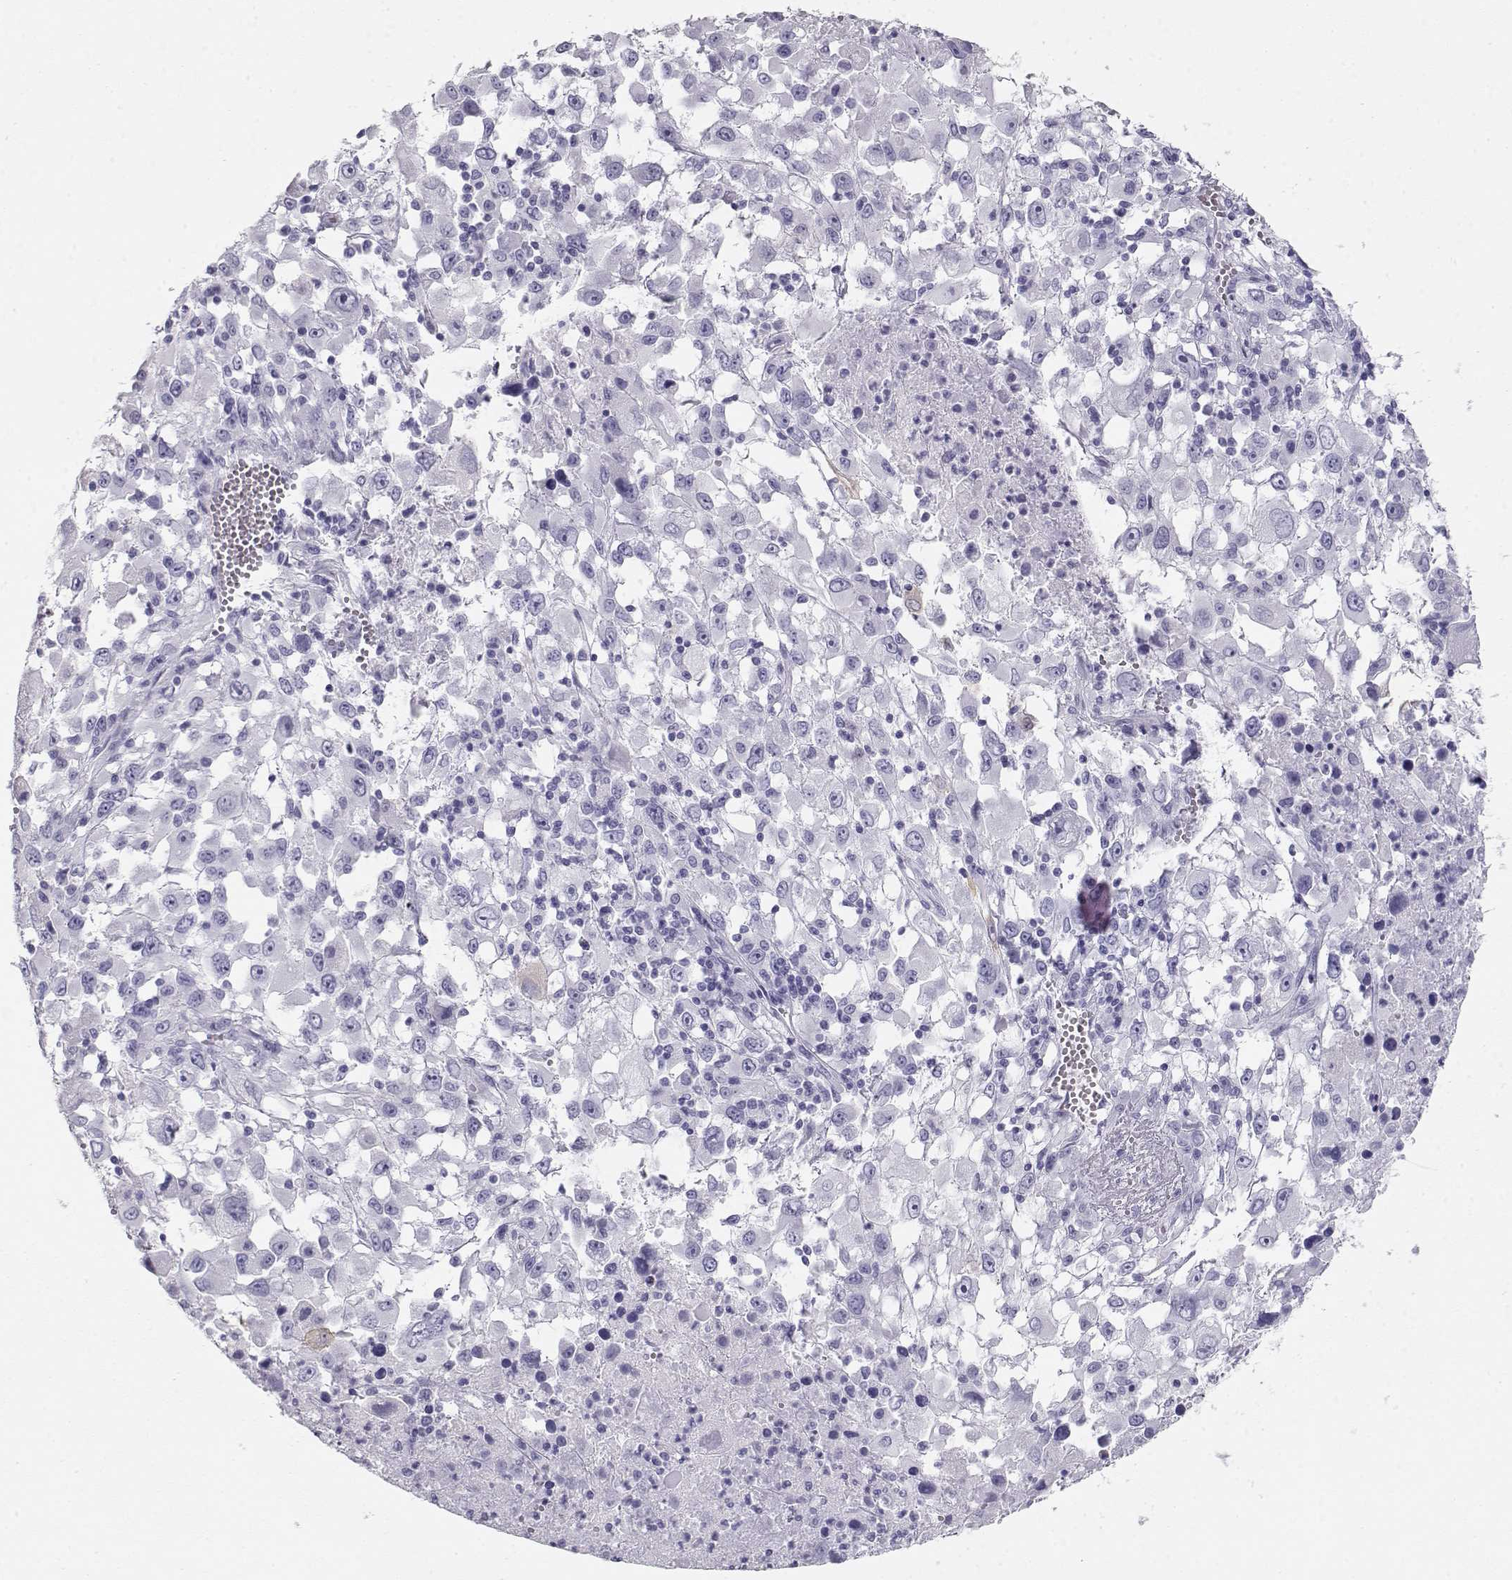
{"staining": {"intensity": "negative", "quantity": "none", "location": "none"}, "tissue": "melanoma", "cell_type": "Tumor cells", "image_type": "cancer", "snomed": [{"axis": "morphology", "description": "Malignant melanoma, Metastatic site"}, {"axis": "topography", "description": "Soft tissue"}], "caption": "High magnification brightfield microscopy of malignant melanoma (metastatic site) stained with DAB (brown) and counterstained with hematoxylin (blue): tumor cells show no significant expression.", "gene": "MAGEC1", "patient": {"sex": "male", "age": 50}}